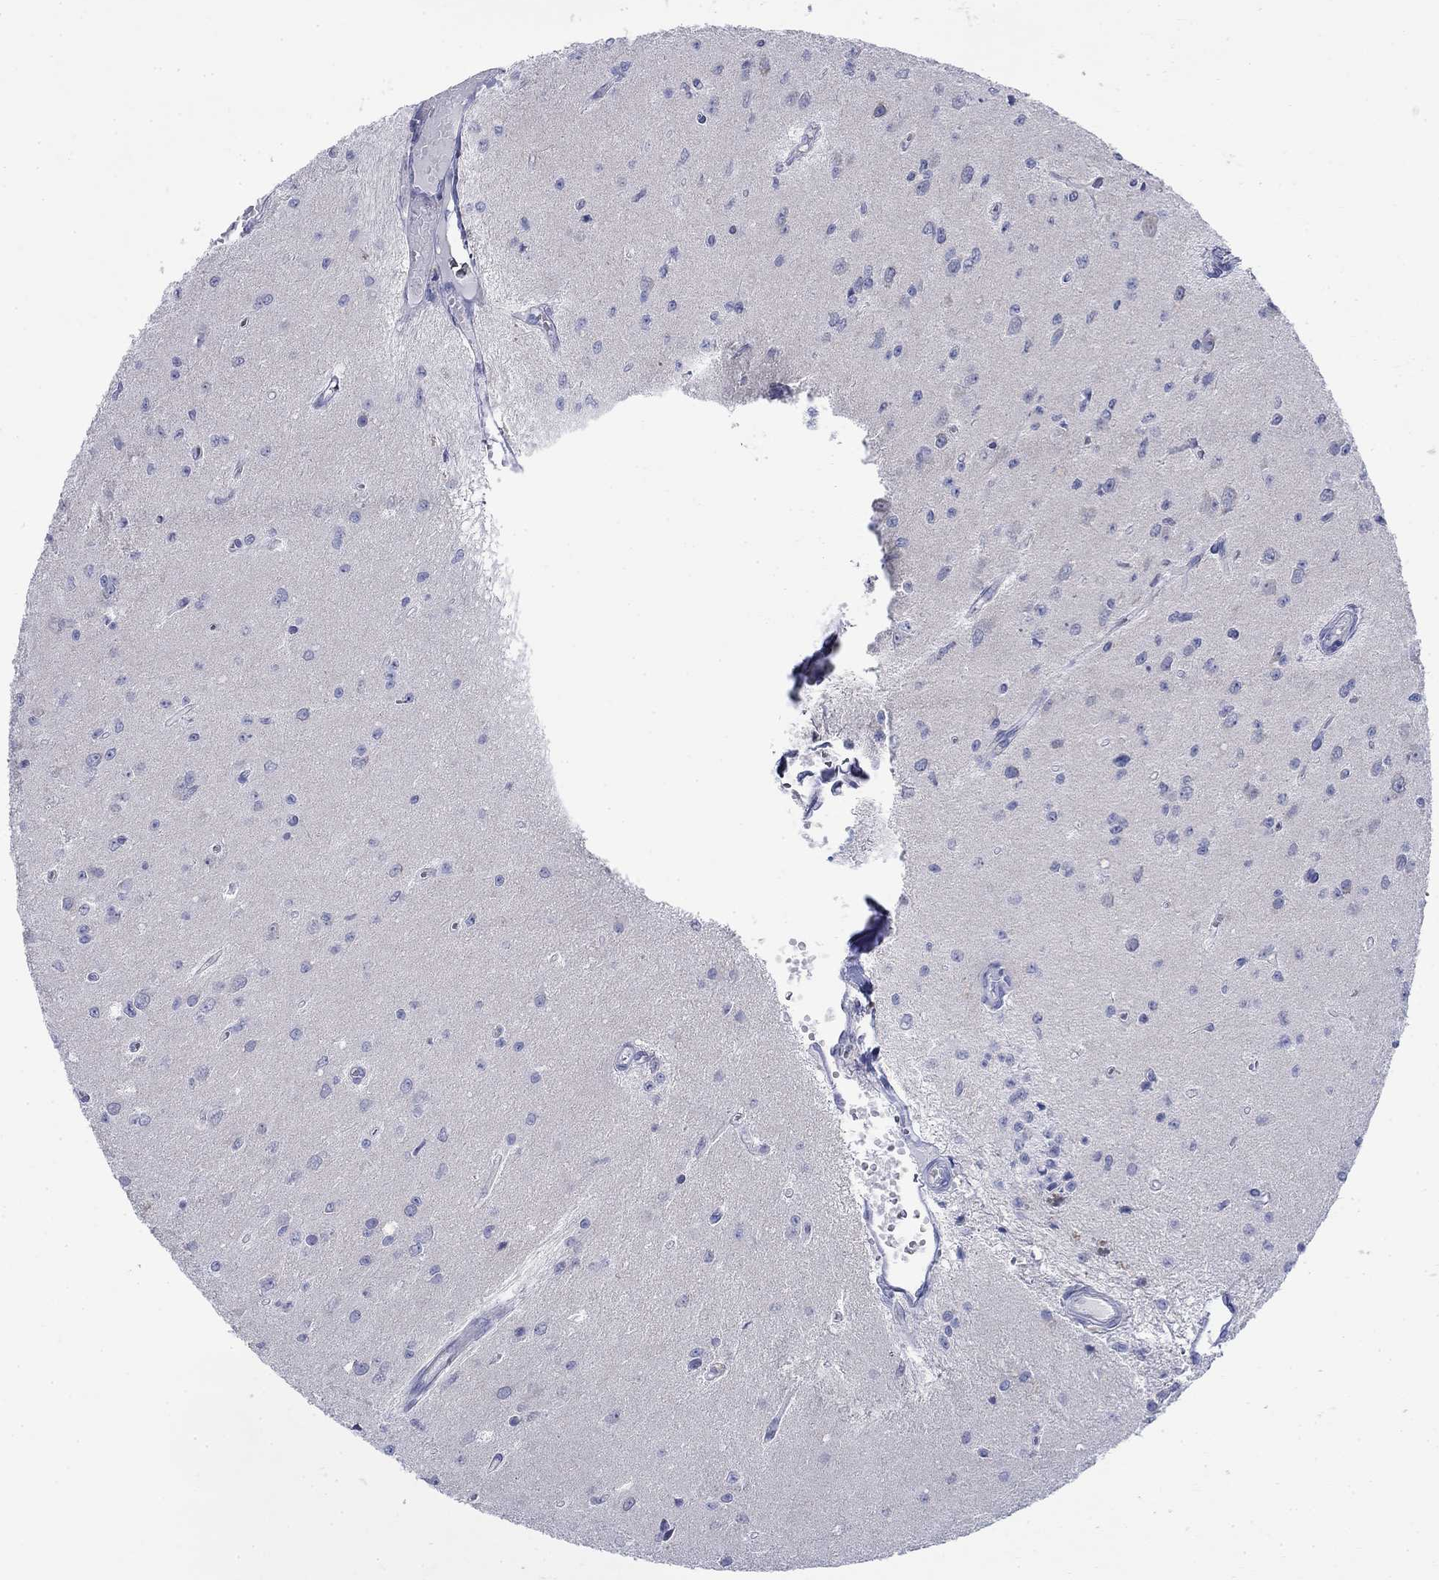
{"staining": {"intensity": "negative", "quantity": "none", "location": "none"}, "tissue": "glioma", "cell_type": "Tumor cells", "image_type": "cancer", "snomed": [{"axis": "morphology", "description": "Glioma, malignant, Low grade"}, {"axis": "topography", "description": "Brain"}], "caption": "This is an IHC micrograph of low-grade glioma (malignant). There is no staining in tumor cells.", "gene": "IGF2BP3", "patient": {"sex": "female", "age": 45}}